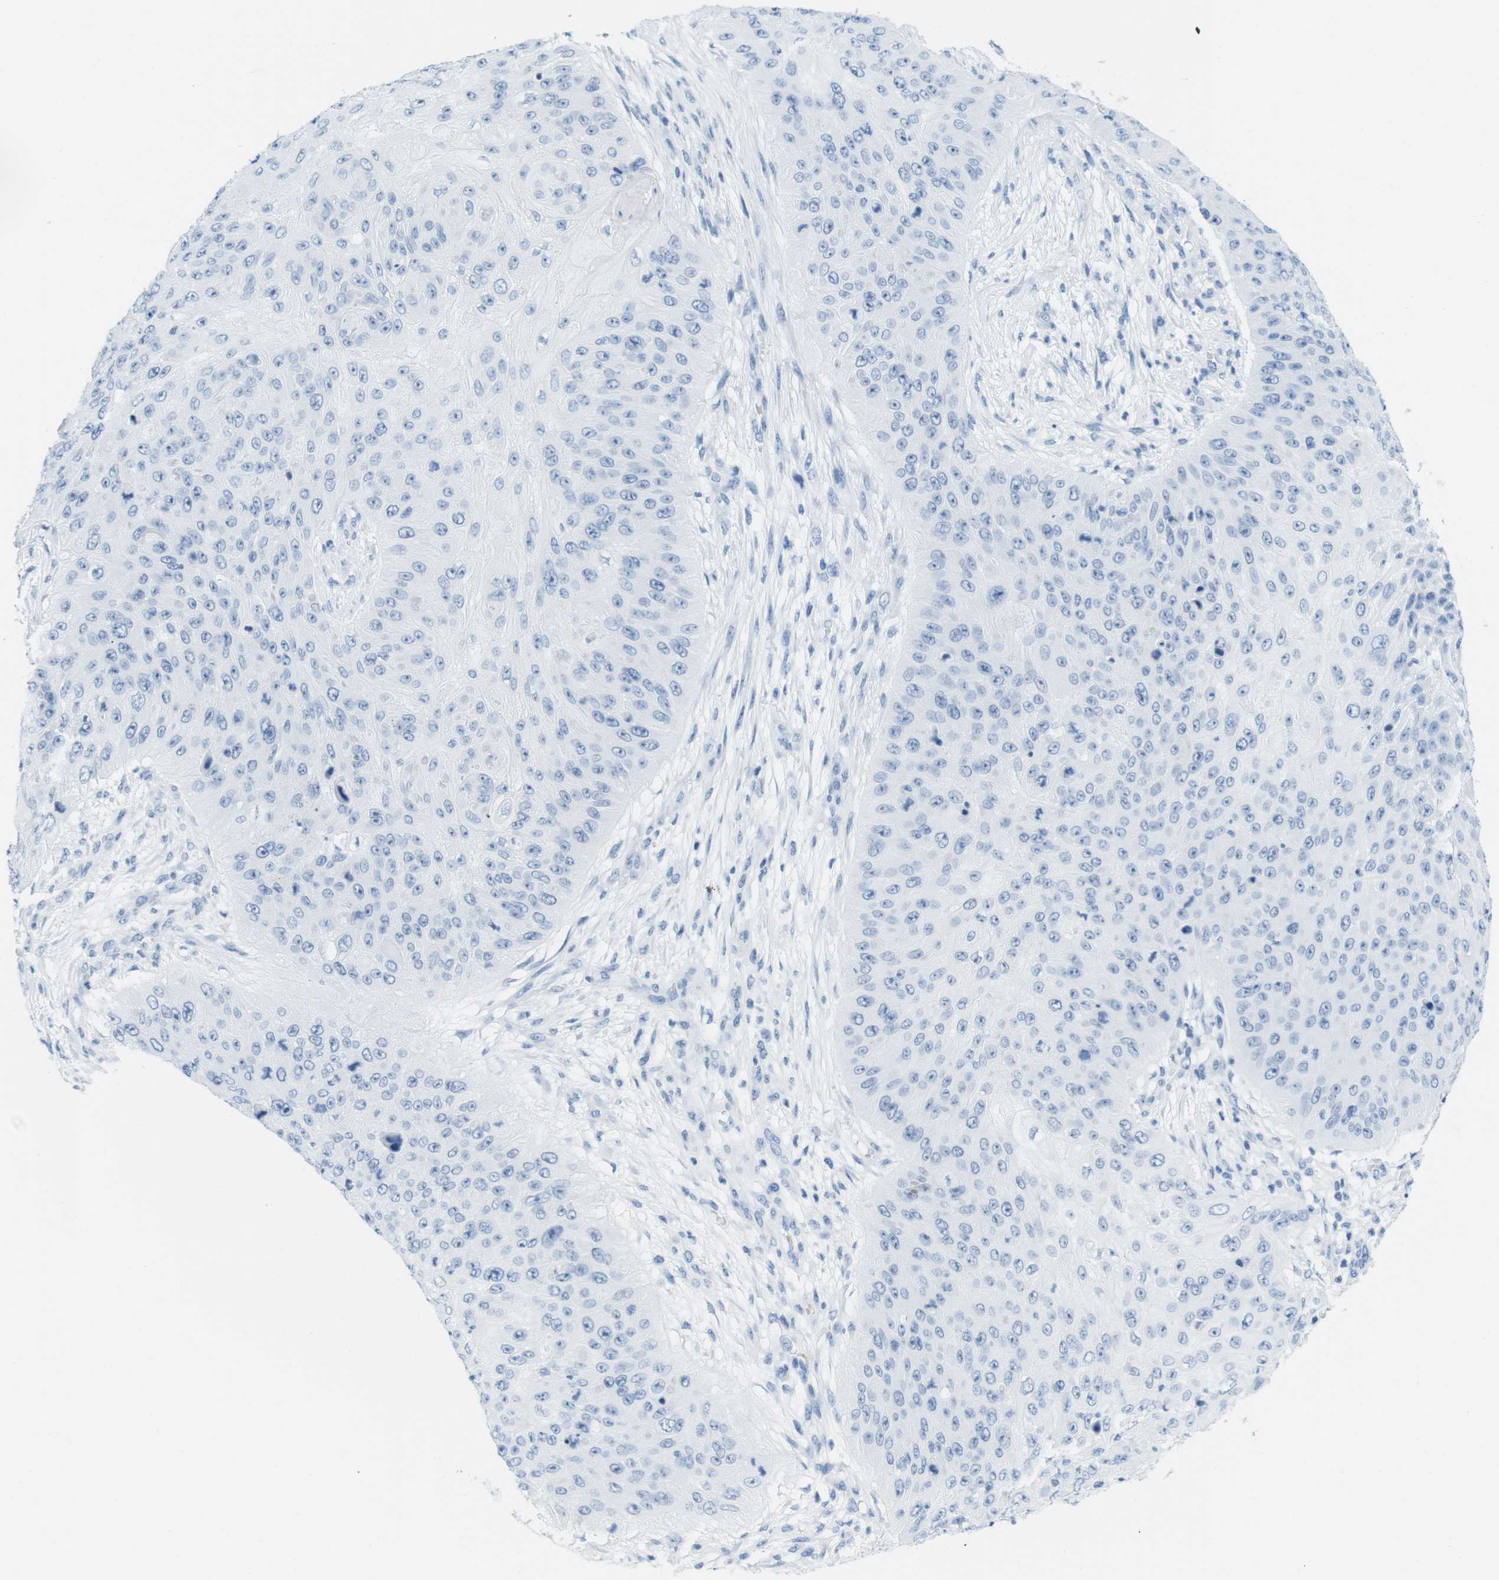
{"staining": {"intensity": "negative", "quantity": "none", "location": "none"}, "tissue": "skin cancer", "cell_type": "Tumor cells", "image_type": "cancer", "snomed": [{"axis": "morphology", "description": "Squamous cell carcinoma, NOS"}, {"axis": "topography", "description": "Skin"}], "caption": "An IHC micrograph of skin squamous cell carcinoma is shown. There is no staining in tumor cells of skin squamous cell carcinoma.", "gene": "TNNT2", "patient": {"sex": "female", "age": 80}}